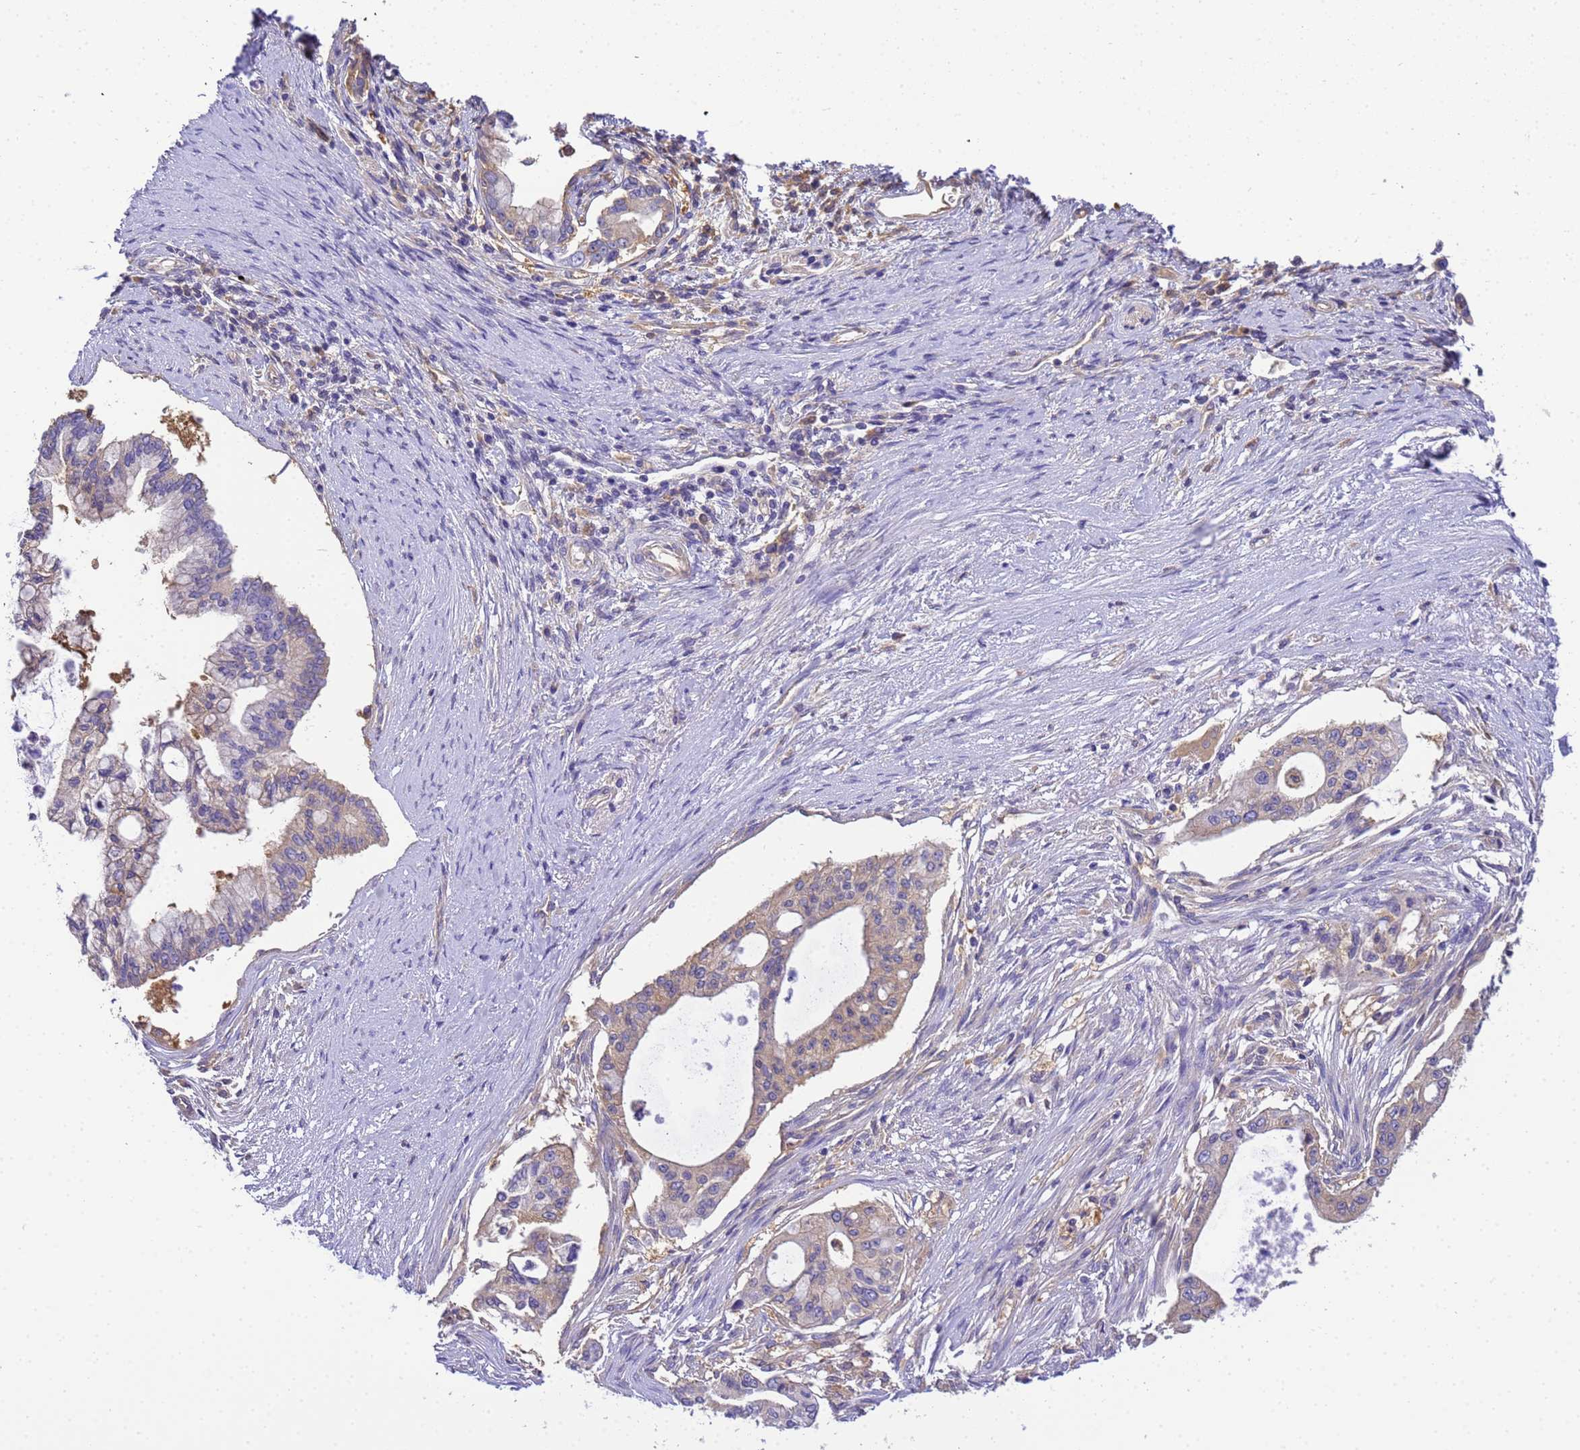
{"staining": {"intensity": "weak", "quantity": "<25%", "location": "cytoplasmic/membranous"}, "tissue": "pancreatic cancer", "cell_type": "Tumor cells", "image_type": "cancer", "snomed": [{"axis": "morphology", "description": "Adenocarcinoma, NOS"}, {"axis": "topography", "description": "Pancreas"}], "caption": "Human adenocarcinoma (pancreatic) stained for a protein using immunohistochemistry demonstrates no positivity in tumor cells.", "gene": "NARS1", "patient": {"sex": "male", "age": 46}}